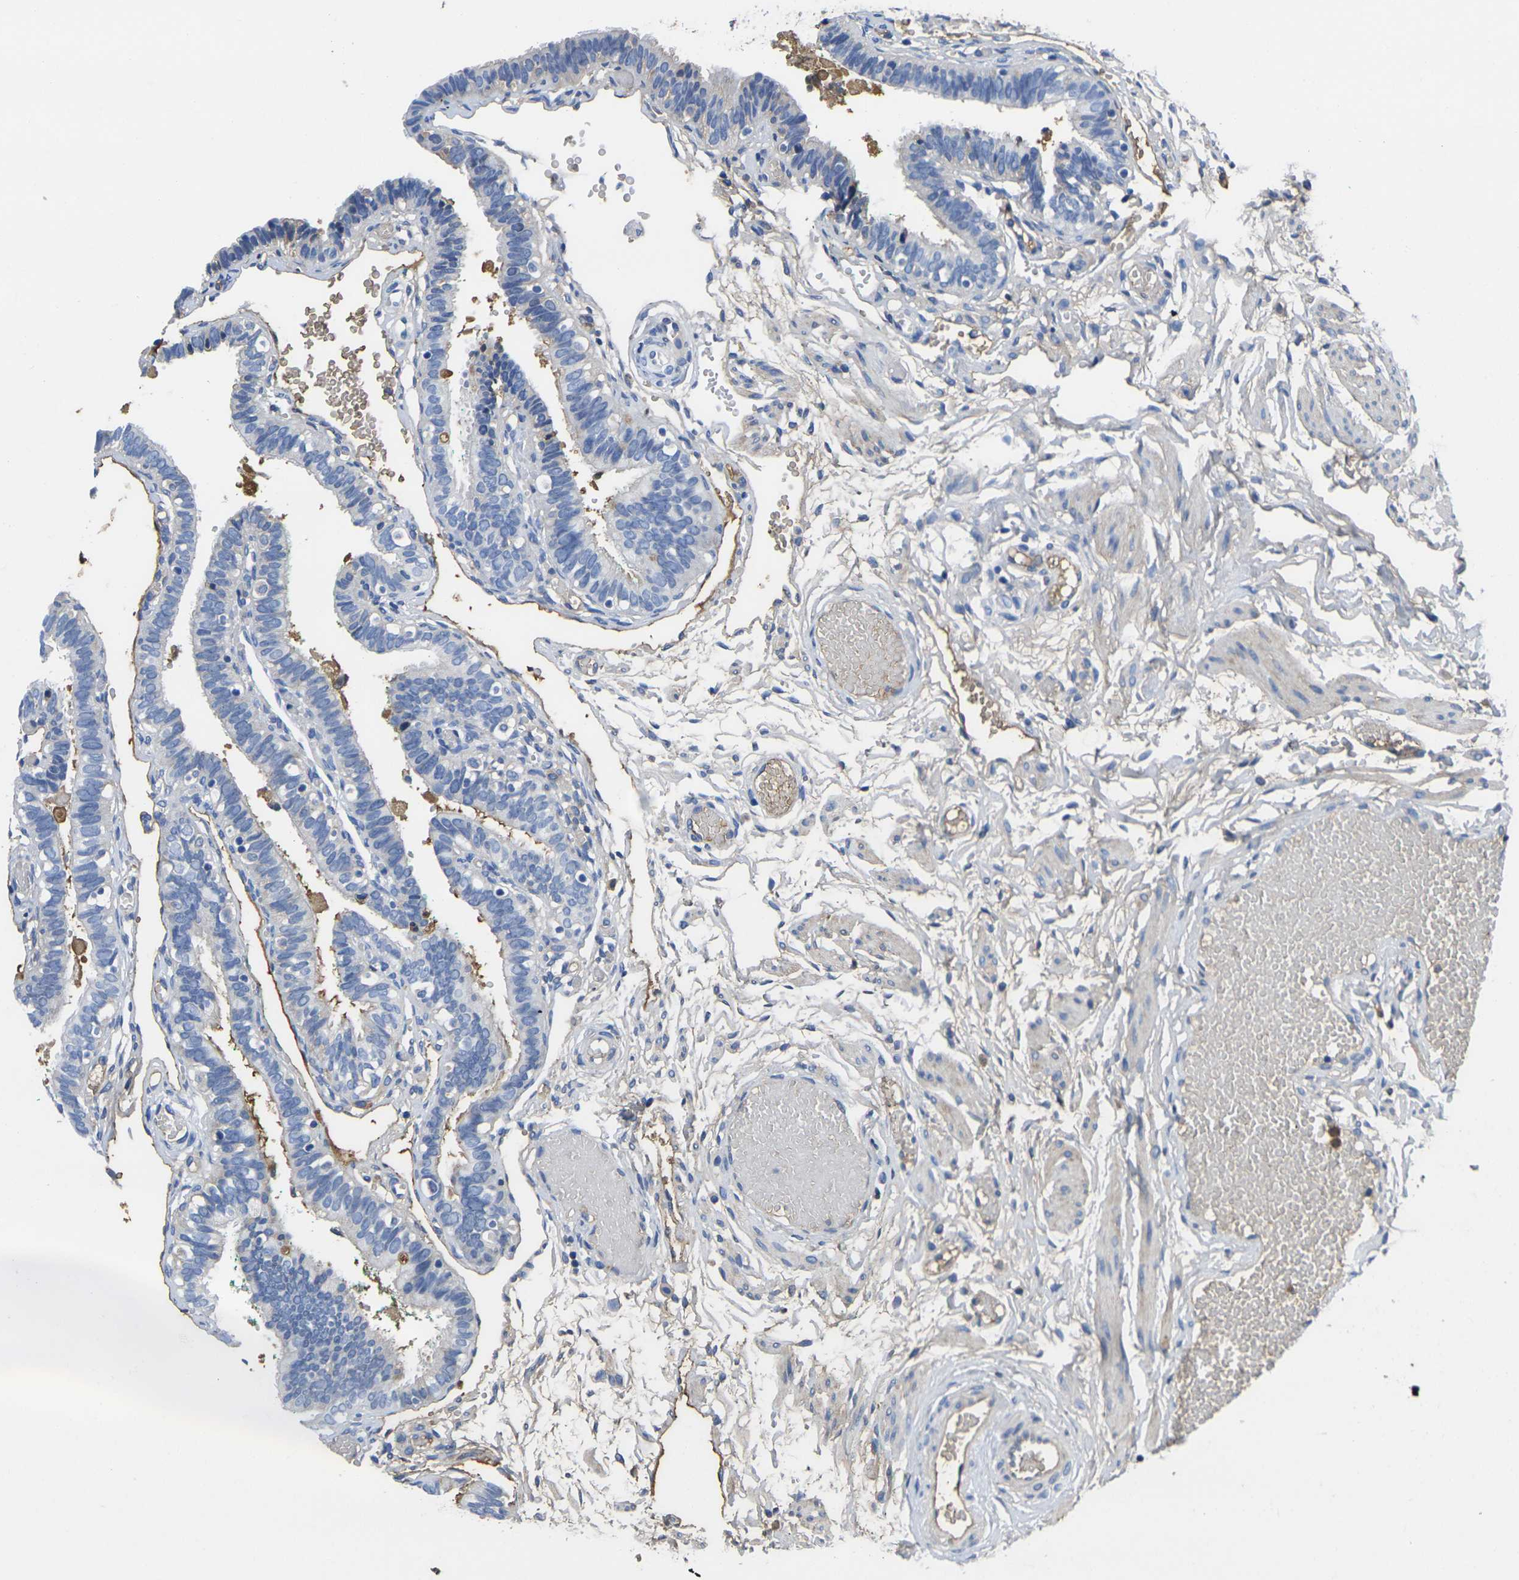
{"staining": {"intensity": "moderate", "quantity": "<25%", "location": "cytoplasmic/membranous"}, "tissue": "fallopian tube", "cell_type": "Glandular cells", "image_type": "normal", "snomed": [{"axis": "morphology", "description": "Normal tissue, NOS"}, {"axis": "topography", "description": "Fallopian tube"}], "caption": "Immunohistochemical staining of benign fallopian tube displays low levels of moderate cytoplasmic/membranous positivity in approximately <25% of glandular cells. (brown staining indicates protein expression, while blue staining denotes nuclei).", "gene": "GREM2", "patient": {"sex": "female", "age": 46}}